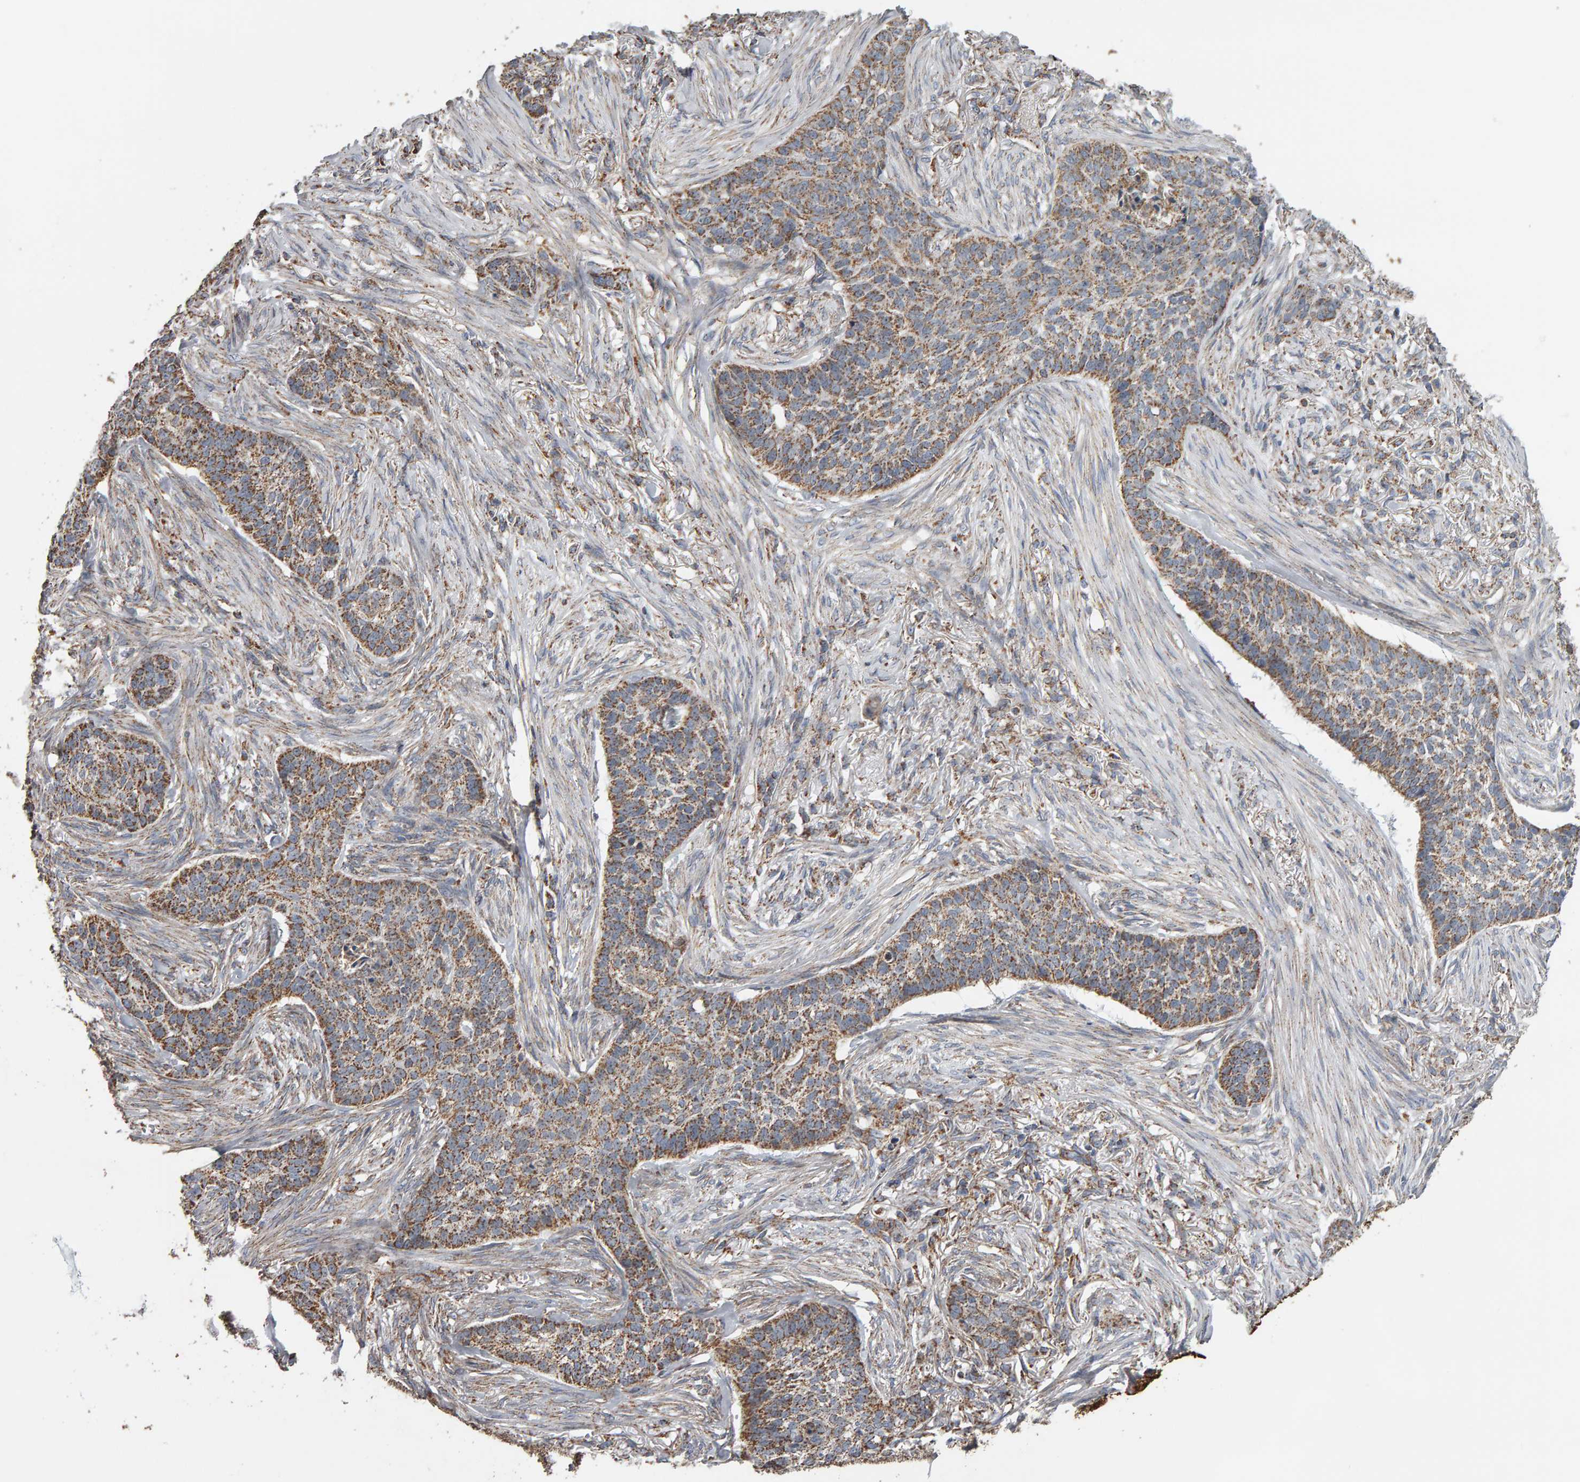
{"staining": {"intensity": "moderate", "quantity": "25%-75%", "location": "cytoplasmic/membranous"}, "tissue": "skin cancer", "cell_type": "Tumor cells", "image_type": "cancer", "snomed": [{"axis": "morphology", "description": "Basal cell carcinoma"}, {"axis": "topography", "description": "Skin"}], "caption": "DAB immunohistochemical staining of human basal cell carcinoma (skin) shows moderate cytoplasmic/membranous protein positivity in about 25%-75% of tumor cells.", "gene": "TOM1L1", "patient": {"sex": "male", "age": 85}}